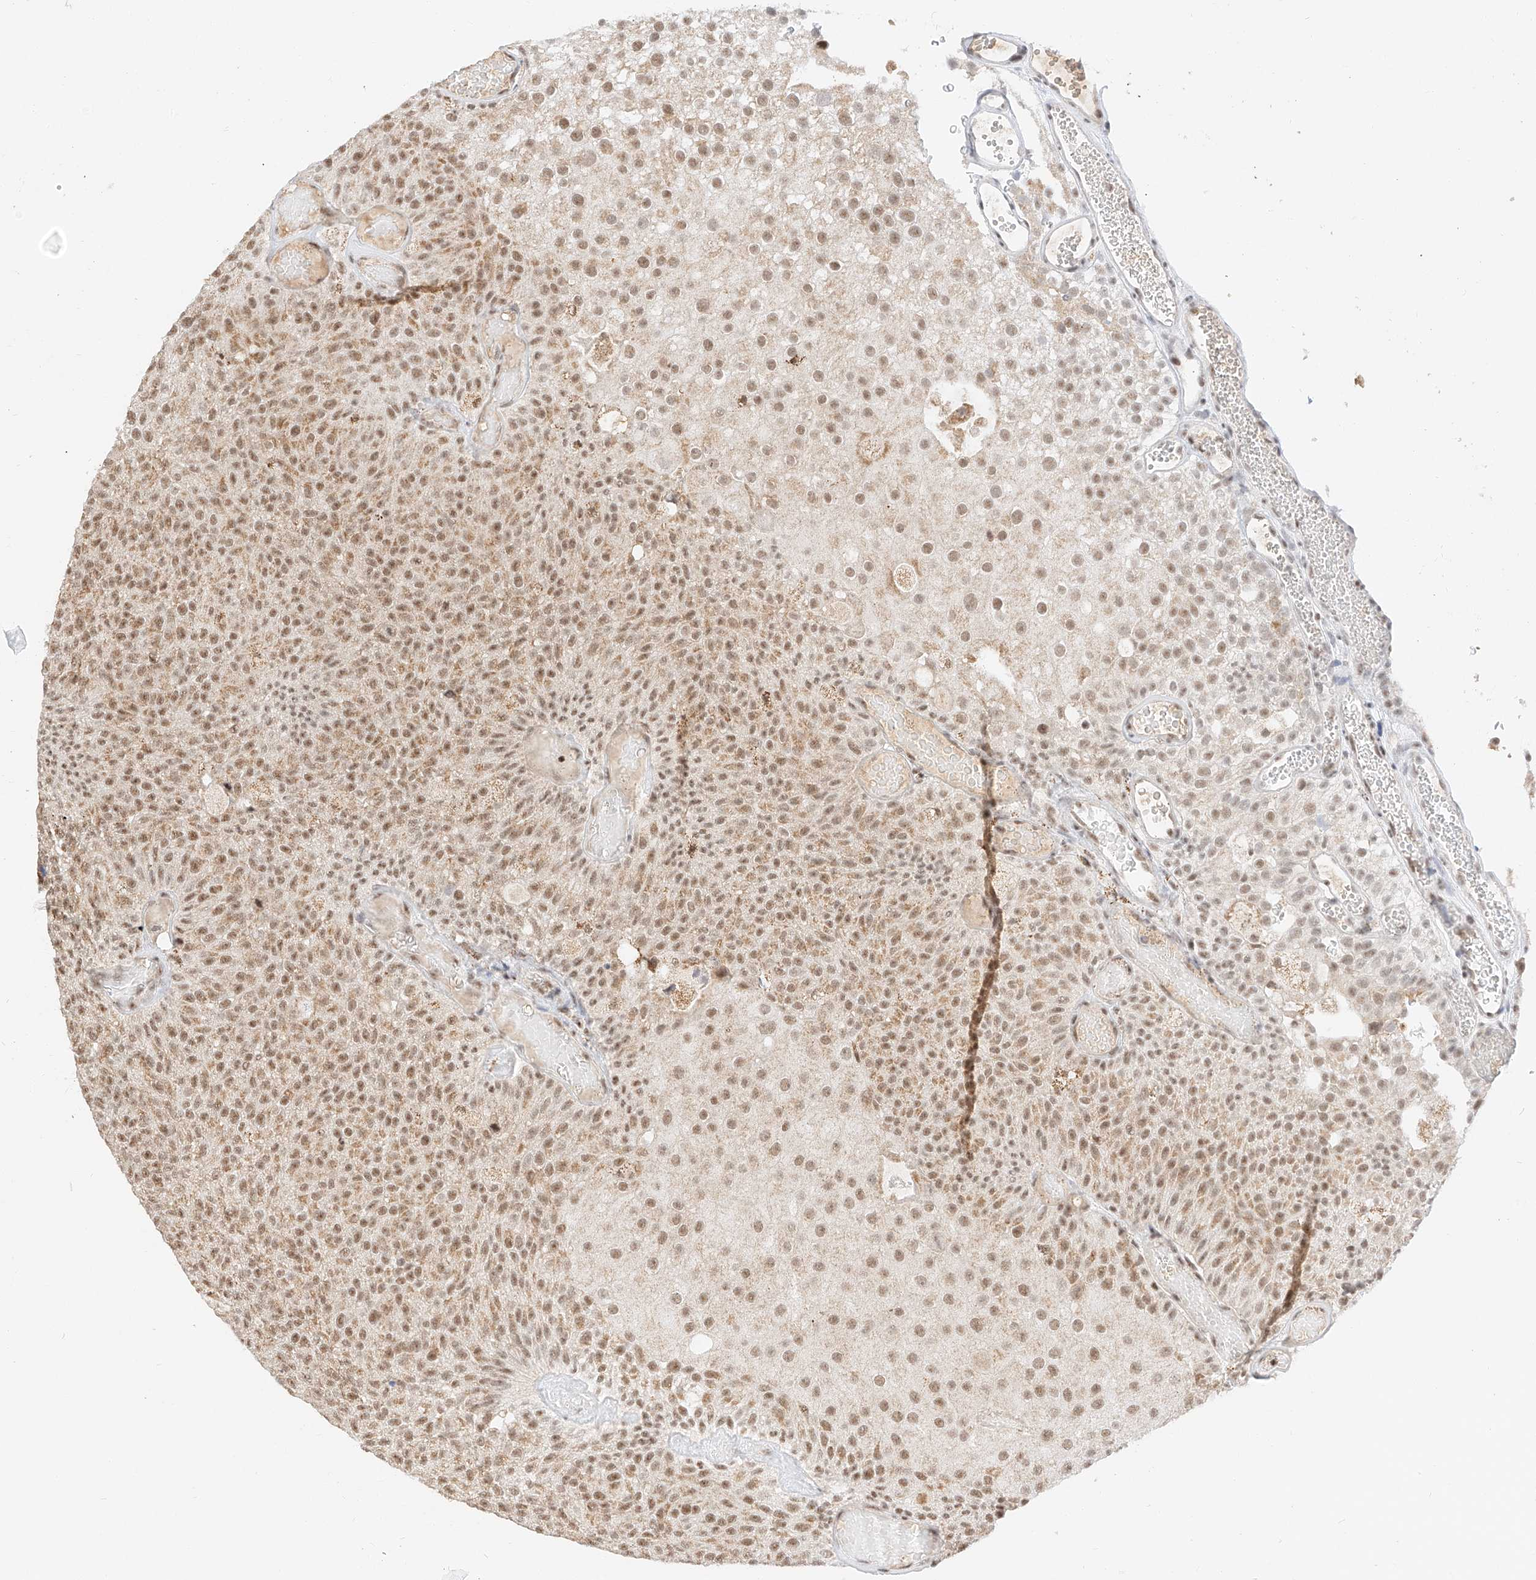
{"staining": {"intensity": "moderate", "quantity": ">75%", "location": "nuclear"}, "tissue": "urothelial cancer", "cell_type": "Tumor cells", "image_type": "cancer", "snomed": [{"axis": "morphology", "description": "Urothelial carcinoma, Low grade"}, {"axis": "topography", "description": "Urinary bladder"}], "caption": "This image demonstrates urothelial cancer stained with IHC to label a protein in brown. The nuclear of tumor cells show moderate positivity for the protein. Nuclei are counter-stained blue.", "gene": "NRF1", "patient": {"sex": "male", "age": 78}}